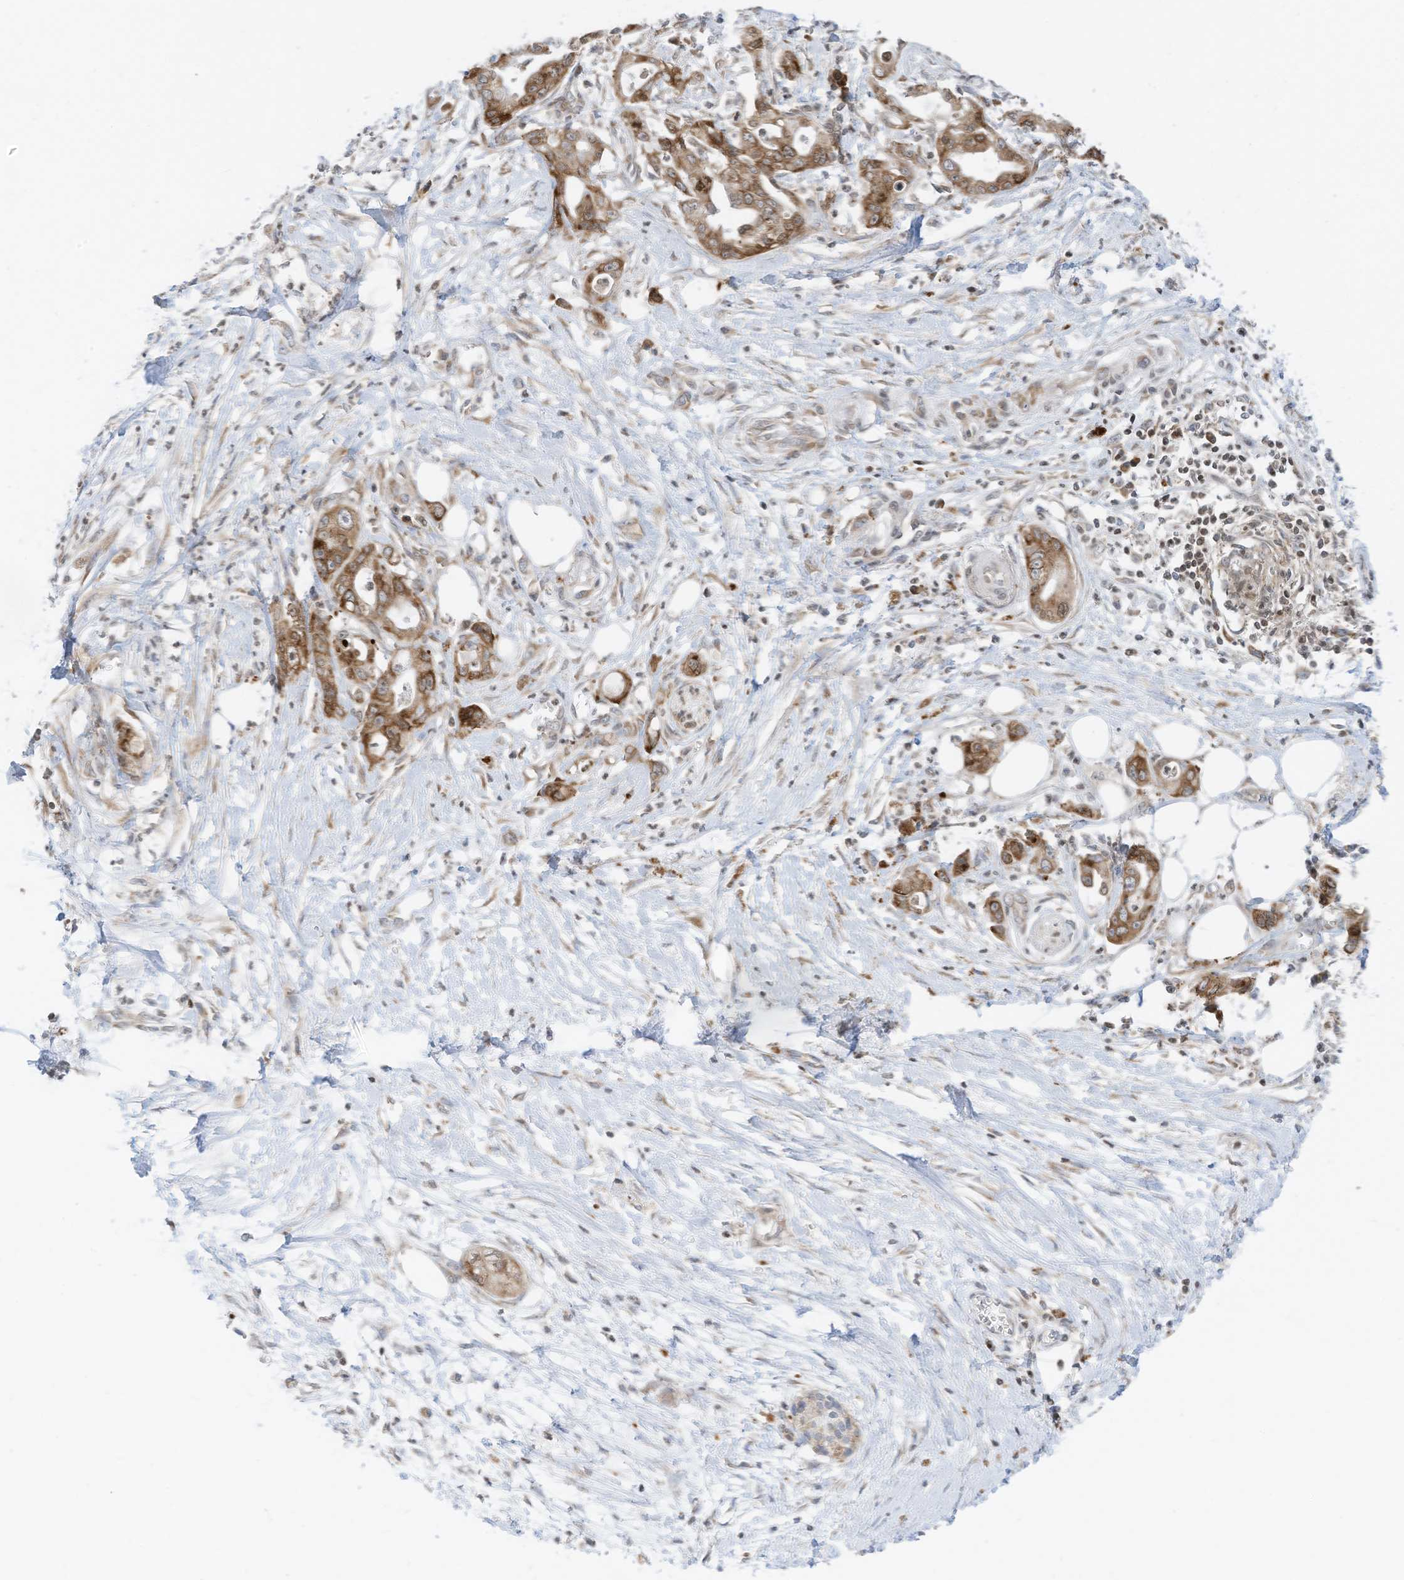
{"staining": {"intensity": "moderate", "quantity": ">75%", "location": "cytoplasmic/membranous"}, "tissue": "pancreatic cancer", "cell_type": "Tumor cells", "image_type": "cancer", "snomed": [{"axis": "morphology", "description": "Adenocarcinoma, NOS"}, {"axis": "topography", "description": "Pancreas"}], "caption": "Immunohistochemistry (IHC) (DAB (3,3'-diaminobenzidine)) staining of human adenocarcinoma (pancreatic) reveals moderate cytoplasmic/membranous protein staining in approximately >75% of tumor cells.", "gene": "EDF1", "patient": {"sex": "male", "age": 68}}